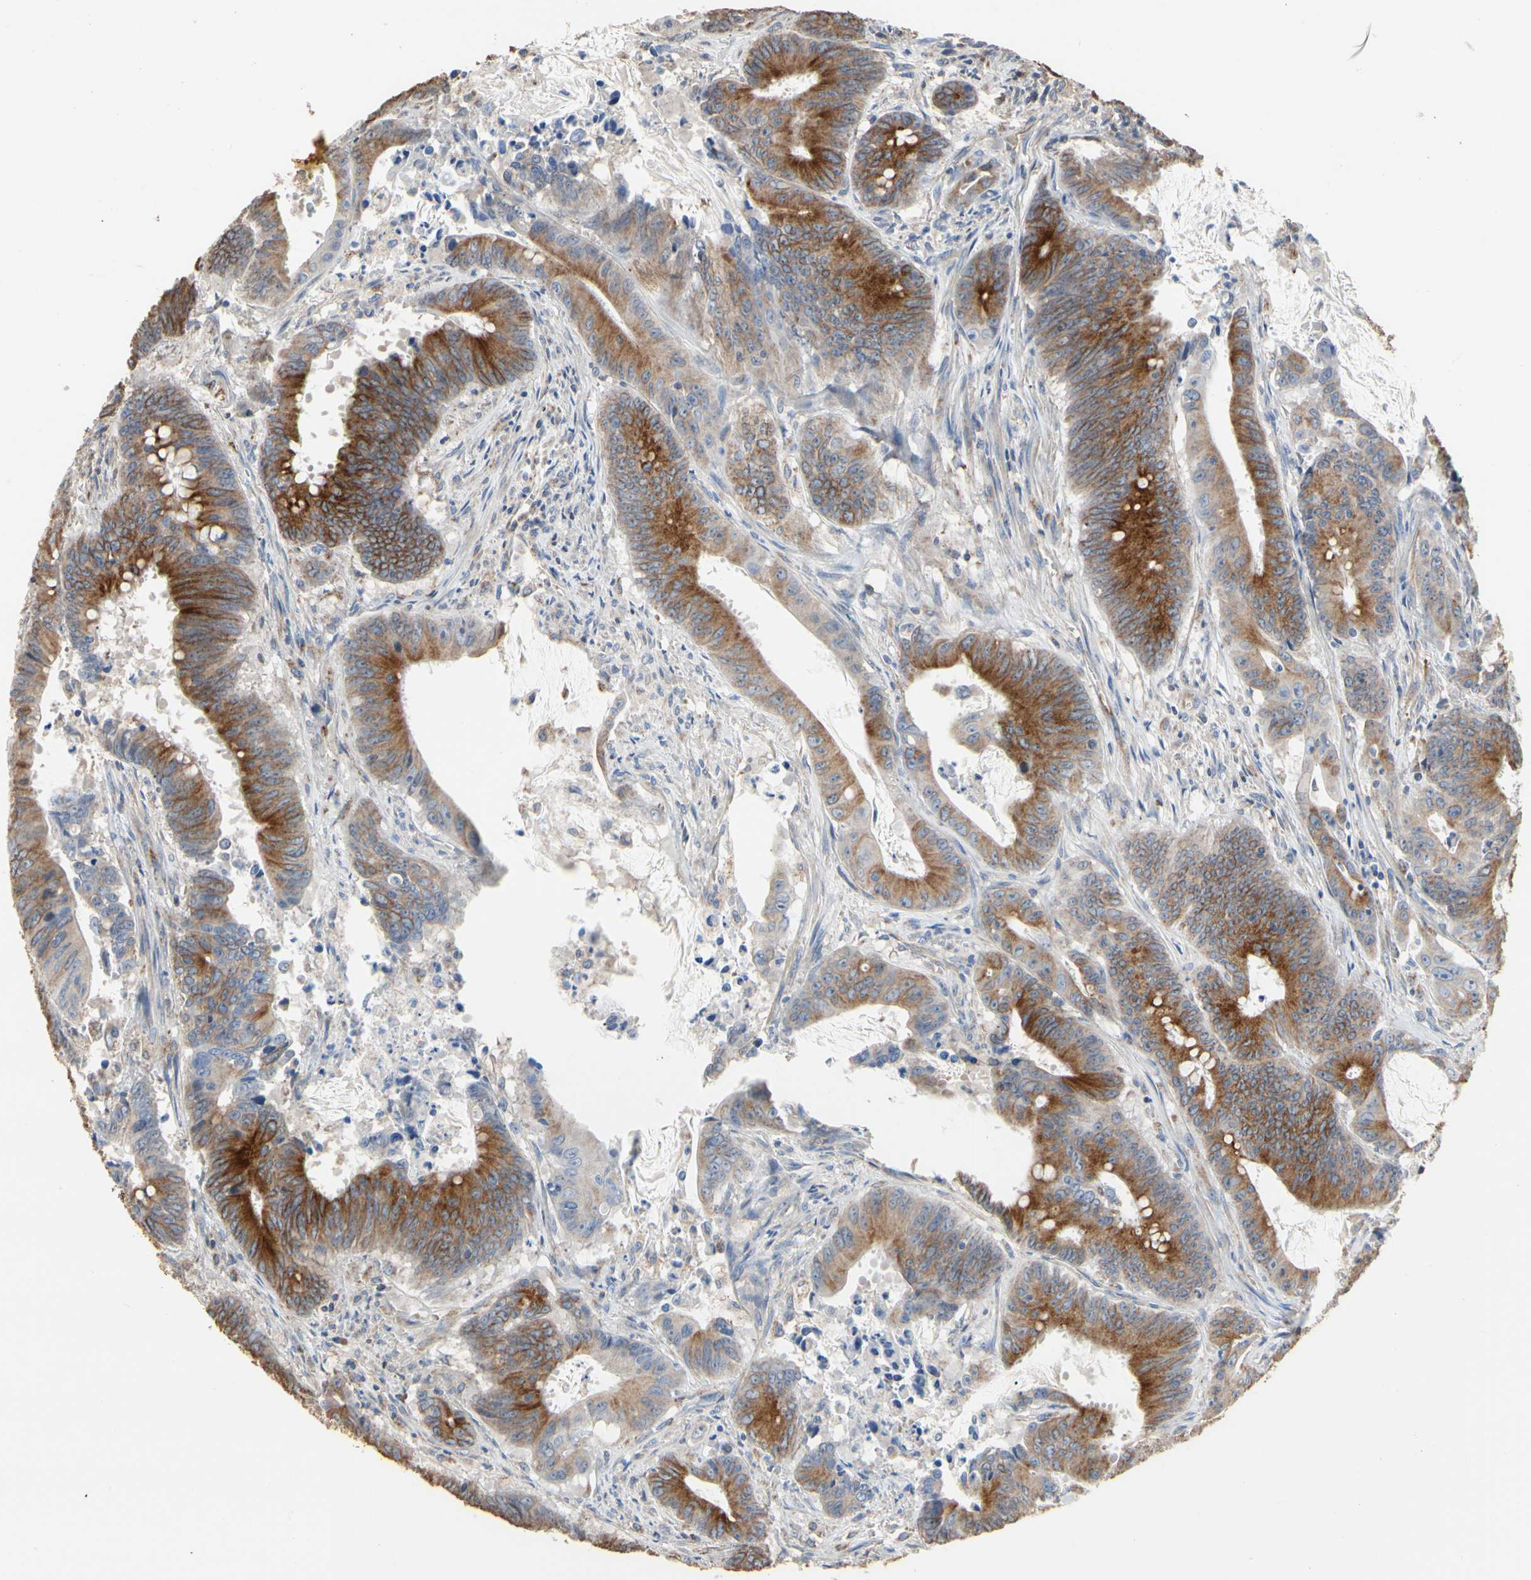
{"staining": {"intensity": "moderate", "quantity": ">75%", "location": "cytoplasmic/membranous"}, "tissue": "colorectal cancer", "cell_type": "Tumor cells", "image_type": "cancer", "snomed": [{"axis": "morphology", "description": "Adenocarcinoma, NOS"}, {"axis": "topography", "description": "Colon"}], "caption": "A brown stain shows moderate cytoplasmic/membranous staining of a protein in human colorectal adenocarcinoma tumor cells.", "gene": "TUBA1A", "patient": {"sex": "male", "age": 45}}